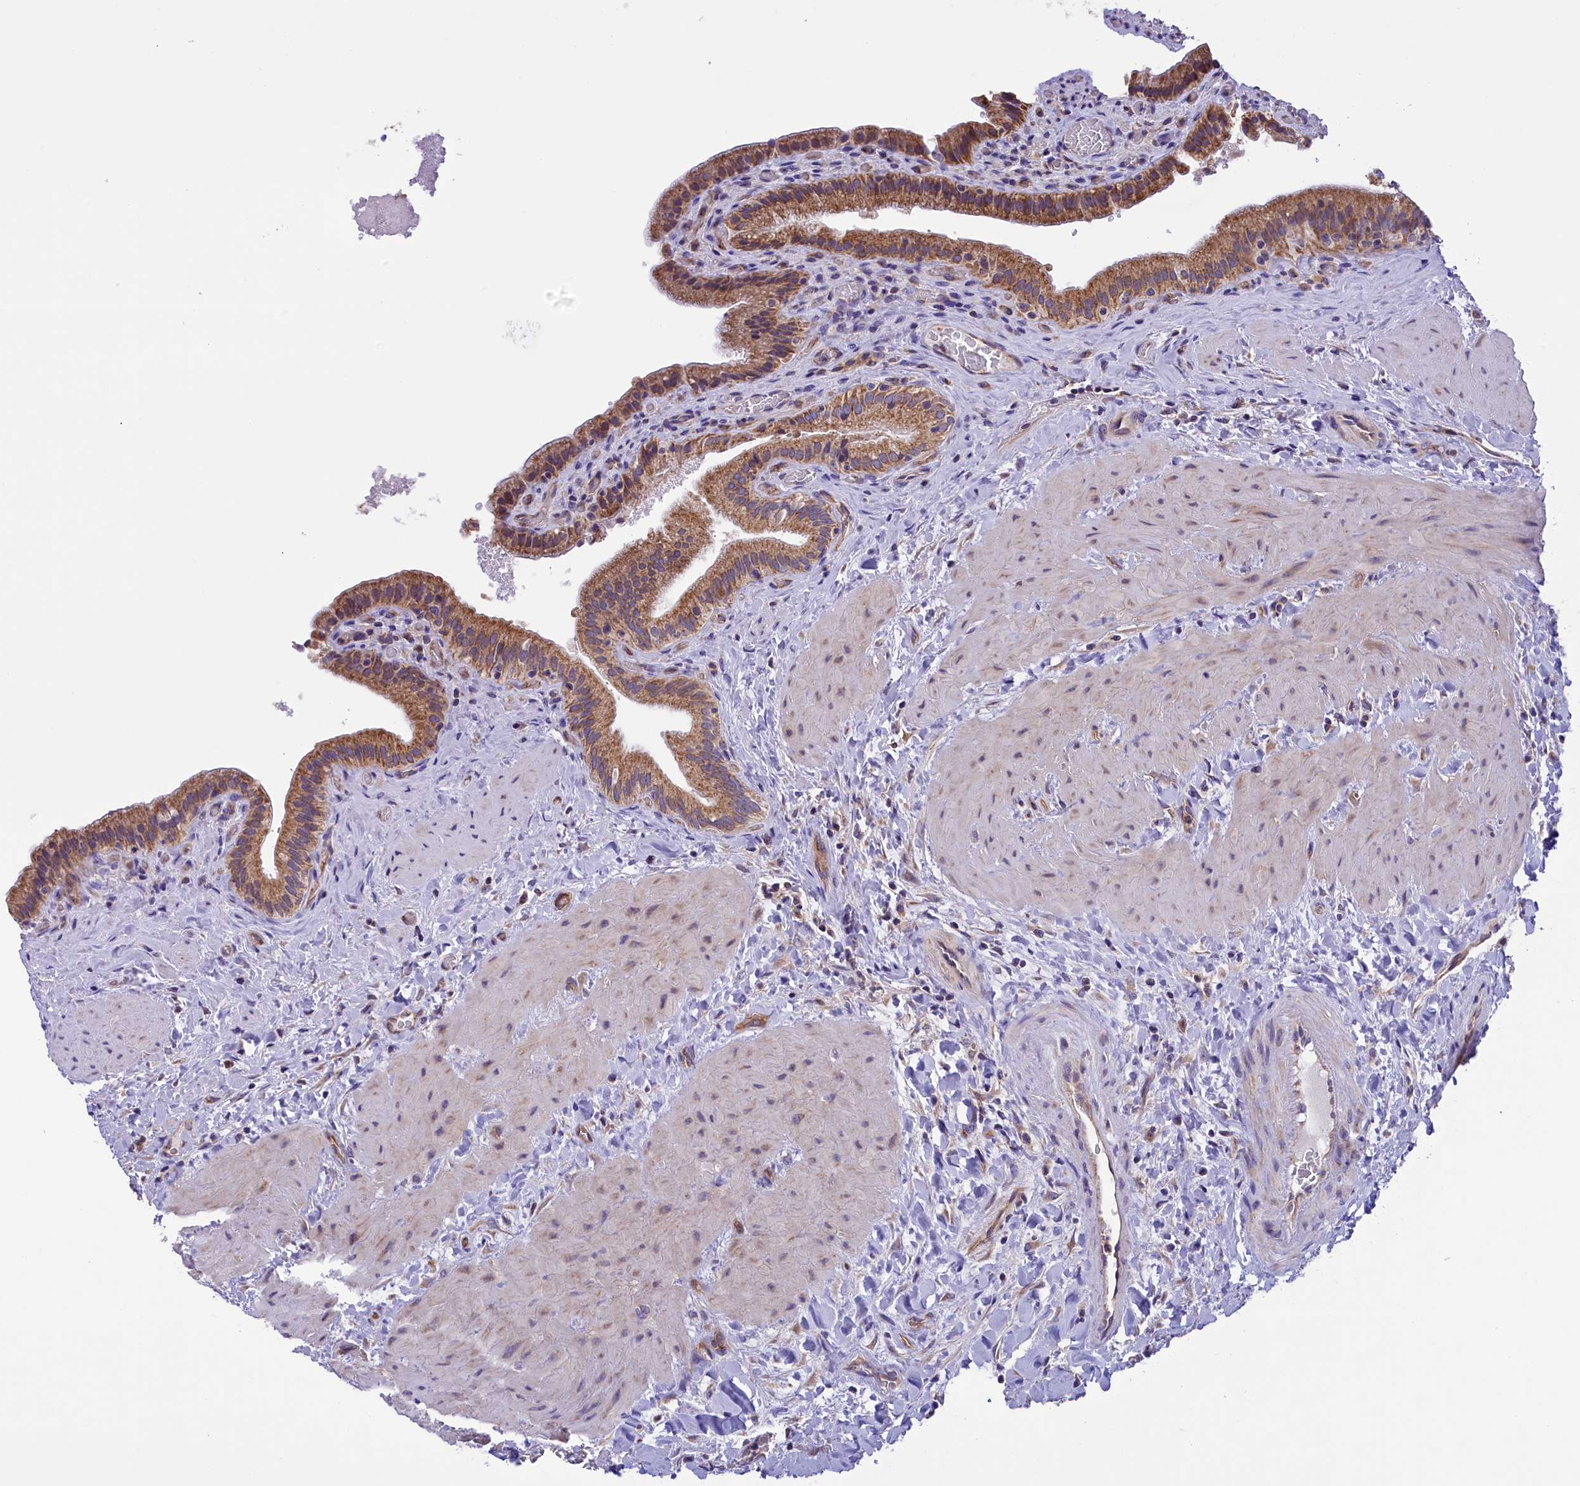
{"staining": {"intensity": "moderate", "quantity": ">75%", "location": "cytoplasmic/membranous"}, "tissue": "gallbladder", "cell_type": "Glandular cells", "image_type": "normal", "snomed": [{"axis": "morphology", "description": "Normal tissue, NOS"}, {"axis": "topography", "description": "Gallbladder"}], "caption": "A high-resolution image shows immunohistochemistry staining of normal gallbladder, which exhibits moderate cytoplasmic/membranous positivity in about >75% of glandular cells. Nuclei are stained in blue.", "gene": "DNAJB9", "patient": {"sex": "male", "age": 24}}